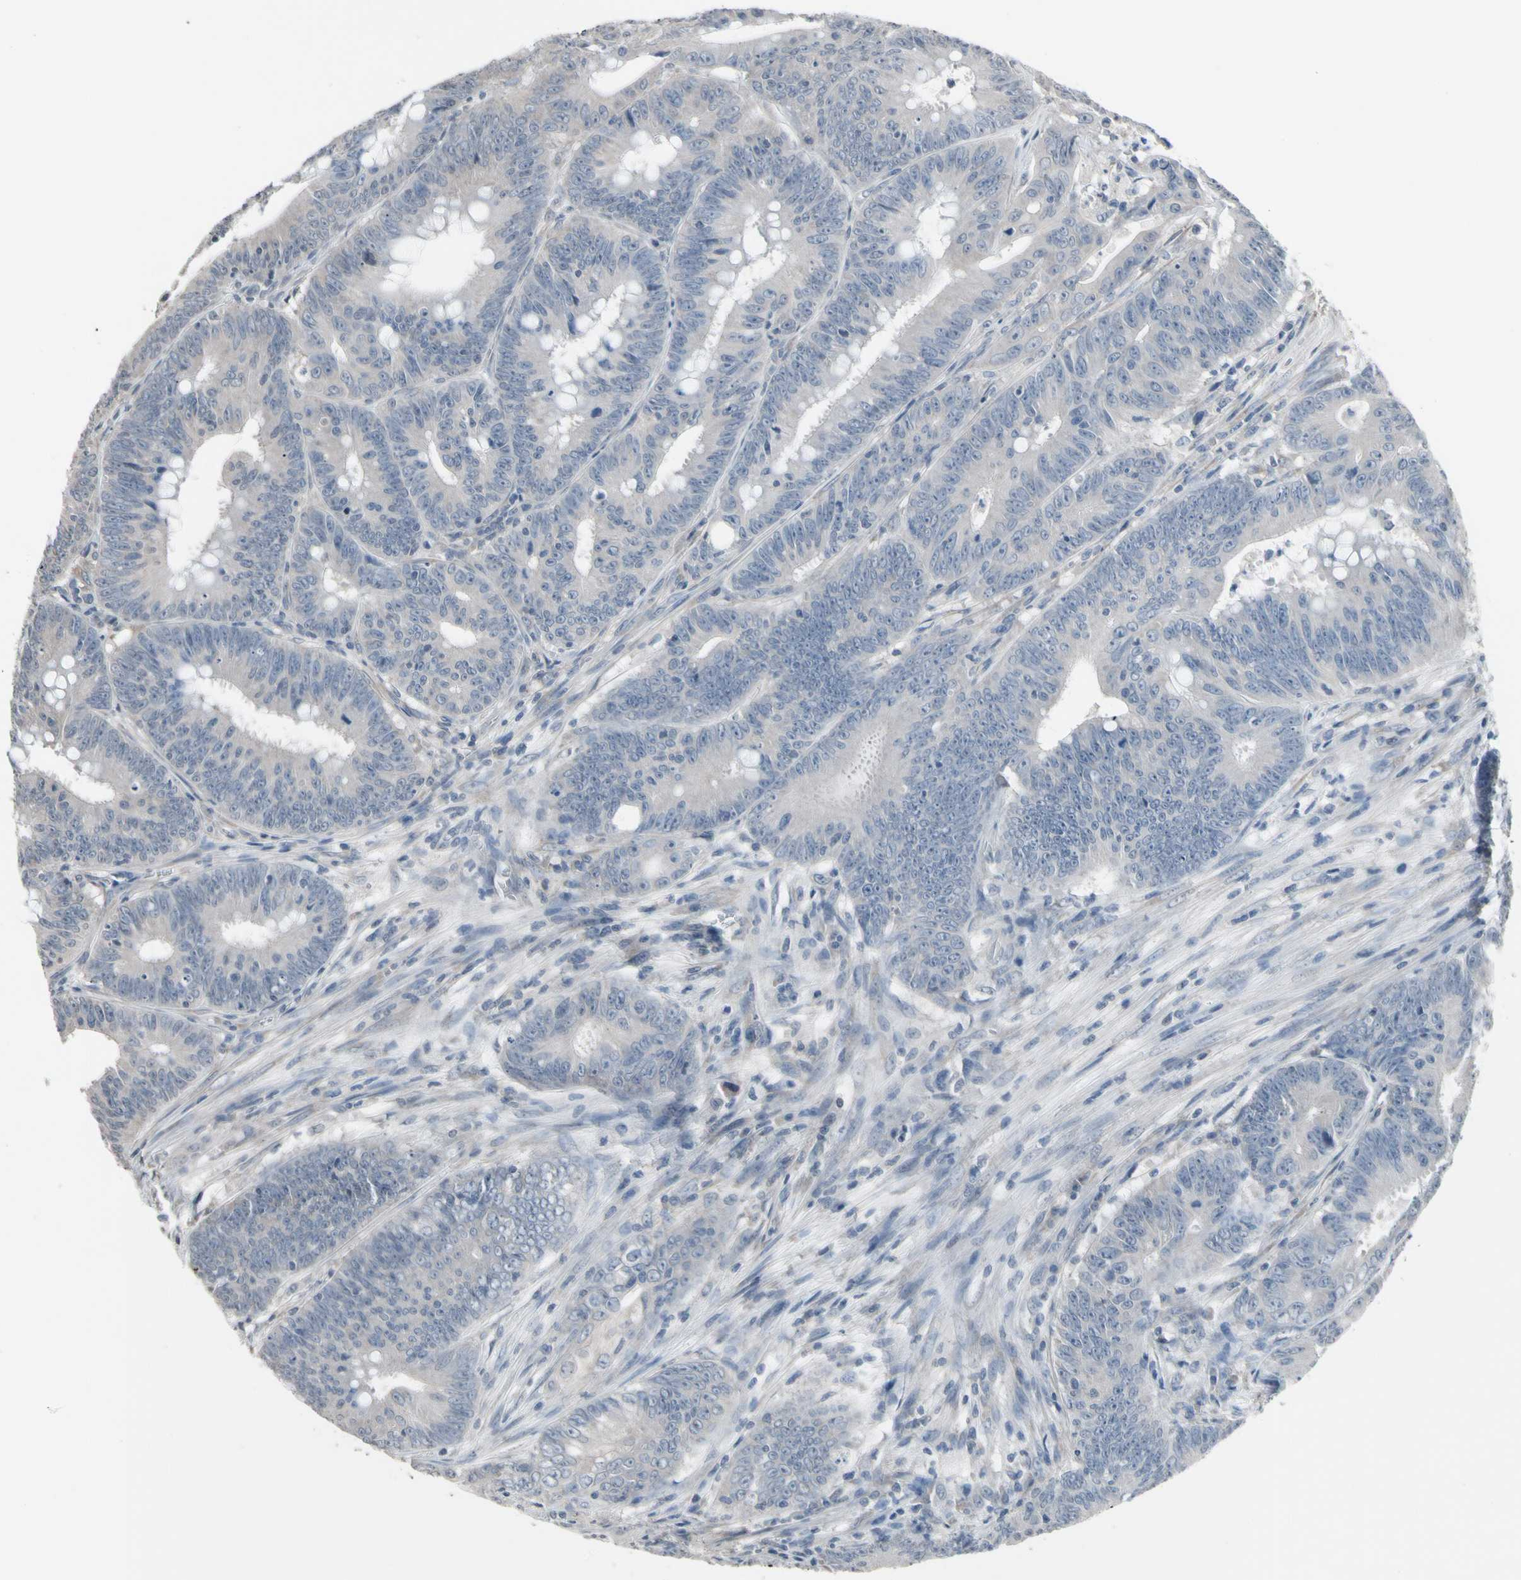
{"staining": {"intensity": "negative", "quantity": "none", "location": "none"}, "tissue": "colorectal cancer", "cell_type": "Tumor cells", "image_type": "cancer", "snomed": [{"axis": "morphology", "description": "Adenocarcinoma, NOS"}, {"axis": "topography", "description": "Colon"}], "caption": "There is no significant staining in tumor cells of colorectal cancer.", "gene": "SV2A", "patient": {"sex": "male", "age": 45}}